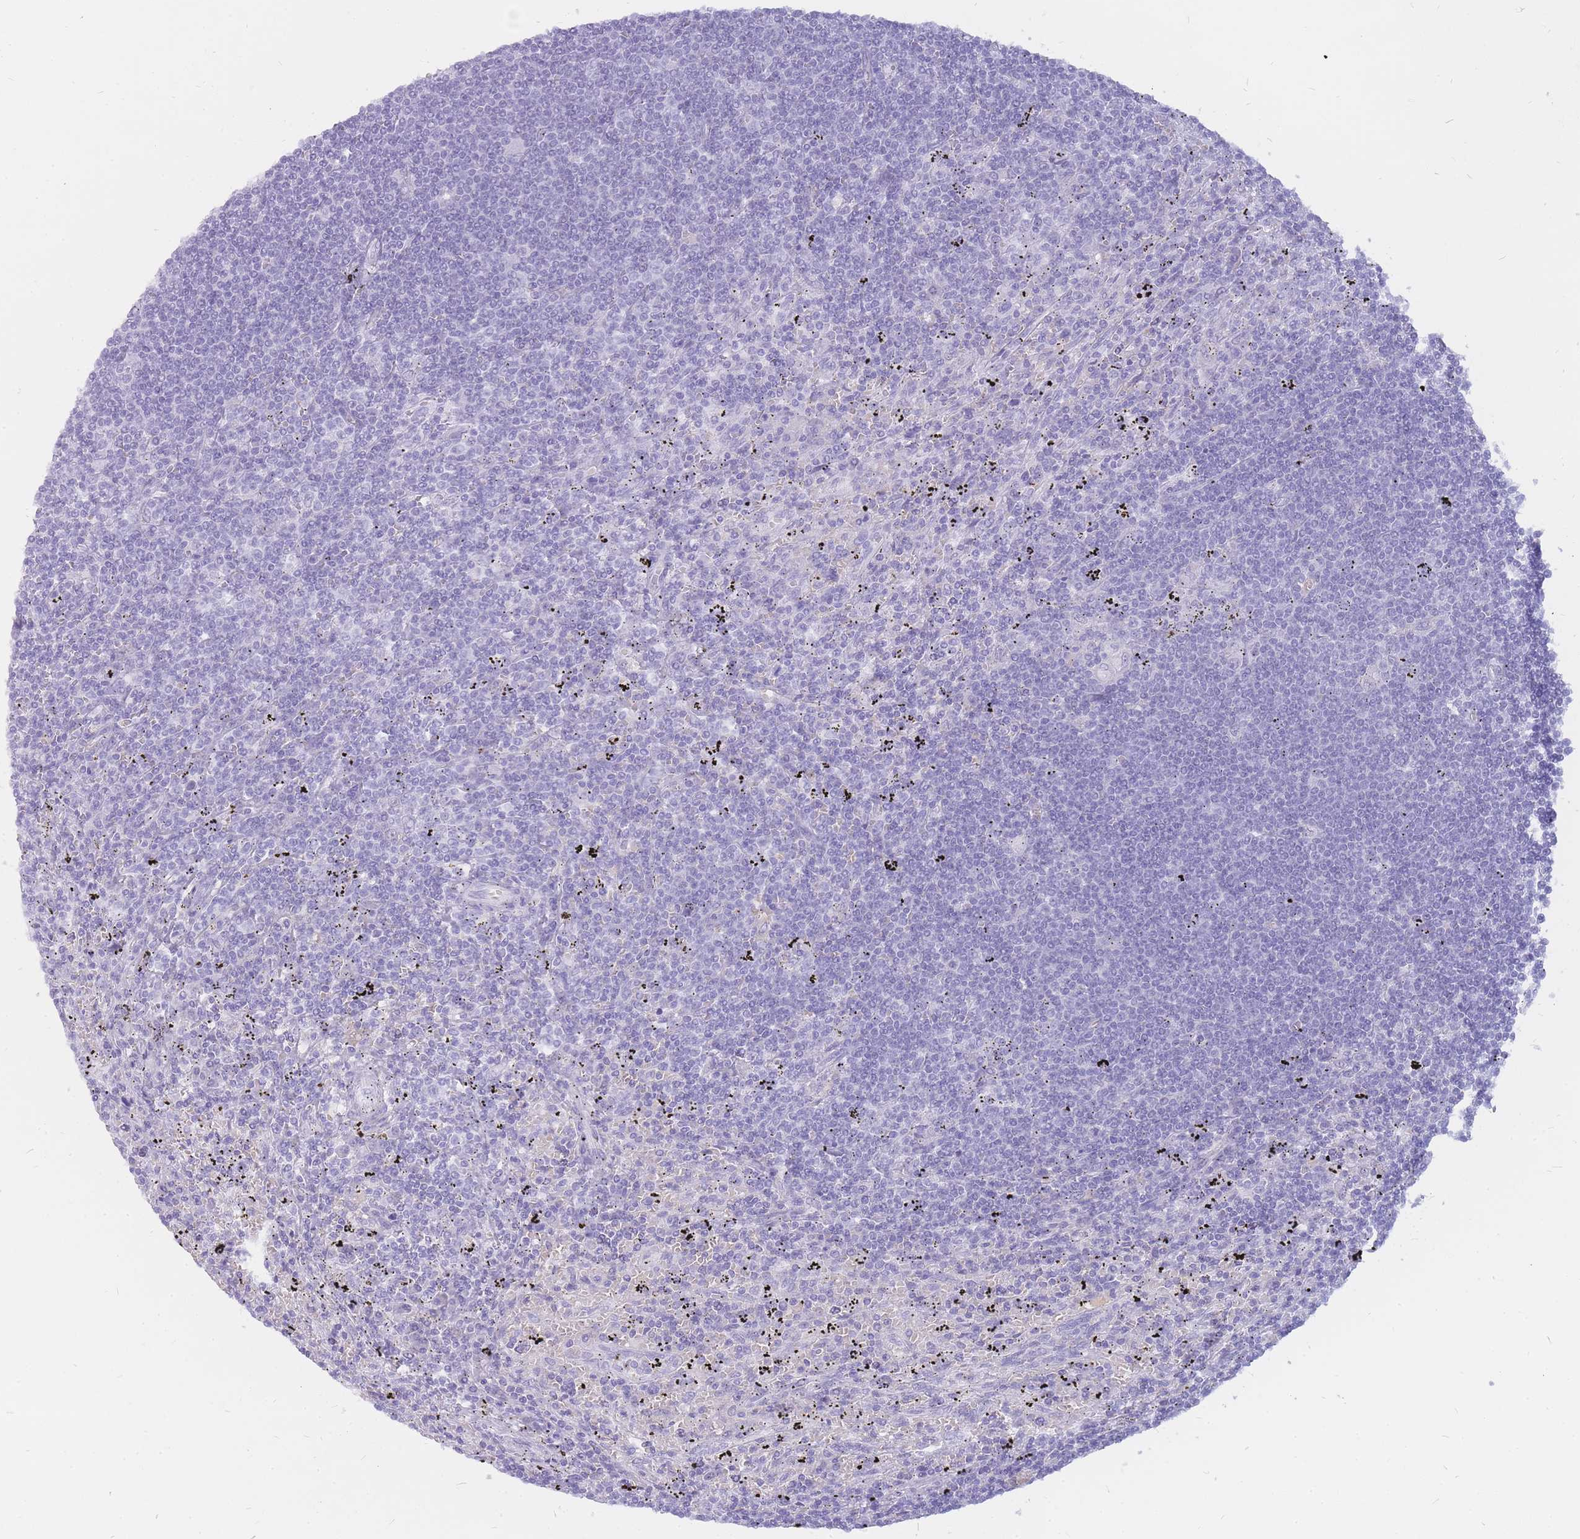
{"staining": {"intensity": "negative", "quantity": "none", "location": "none"}, "tissue": "lymphoma", "cell_type": "Tumor cells", "image_type": "cancer", "snomed": [{"axis": "morphology", "description": "Malignant lymphoma, non-Hodgkin's type, Low grade"}, {"axis": "topography", "description": "Spleen"}], "caption": "An IHC micrograph of low-grade malignant lymphoma, non-Hodgkin's type is shown. There is no staining in tumor cells of low-grade malignant lymphoma, non-Hodgkin's type.", "gene": "INS", "patient": {"sex": "male", "age": 76}}